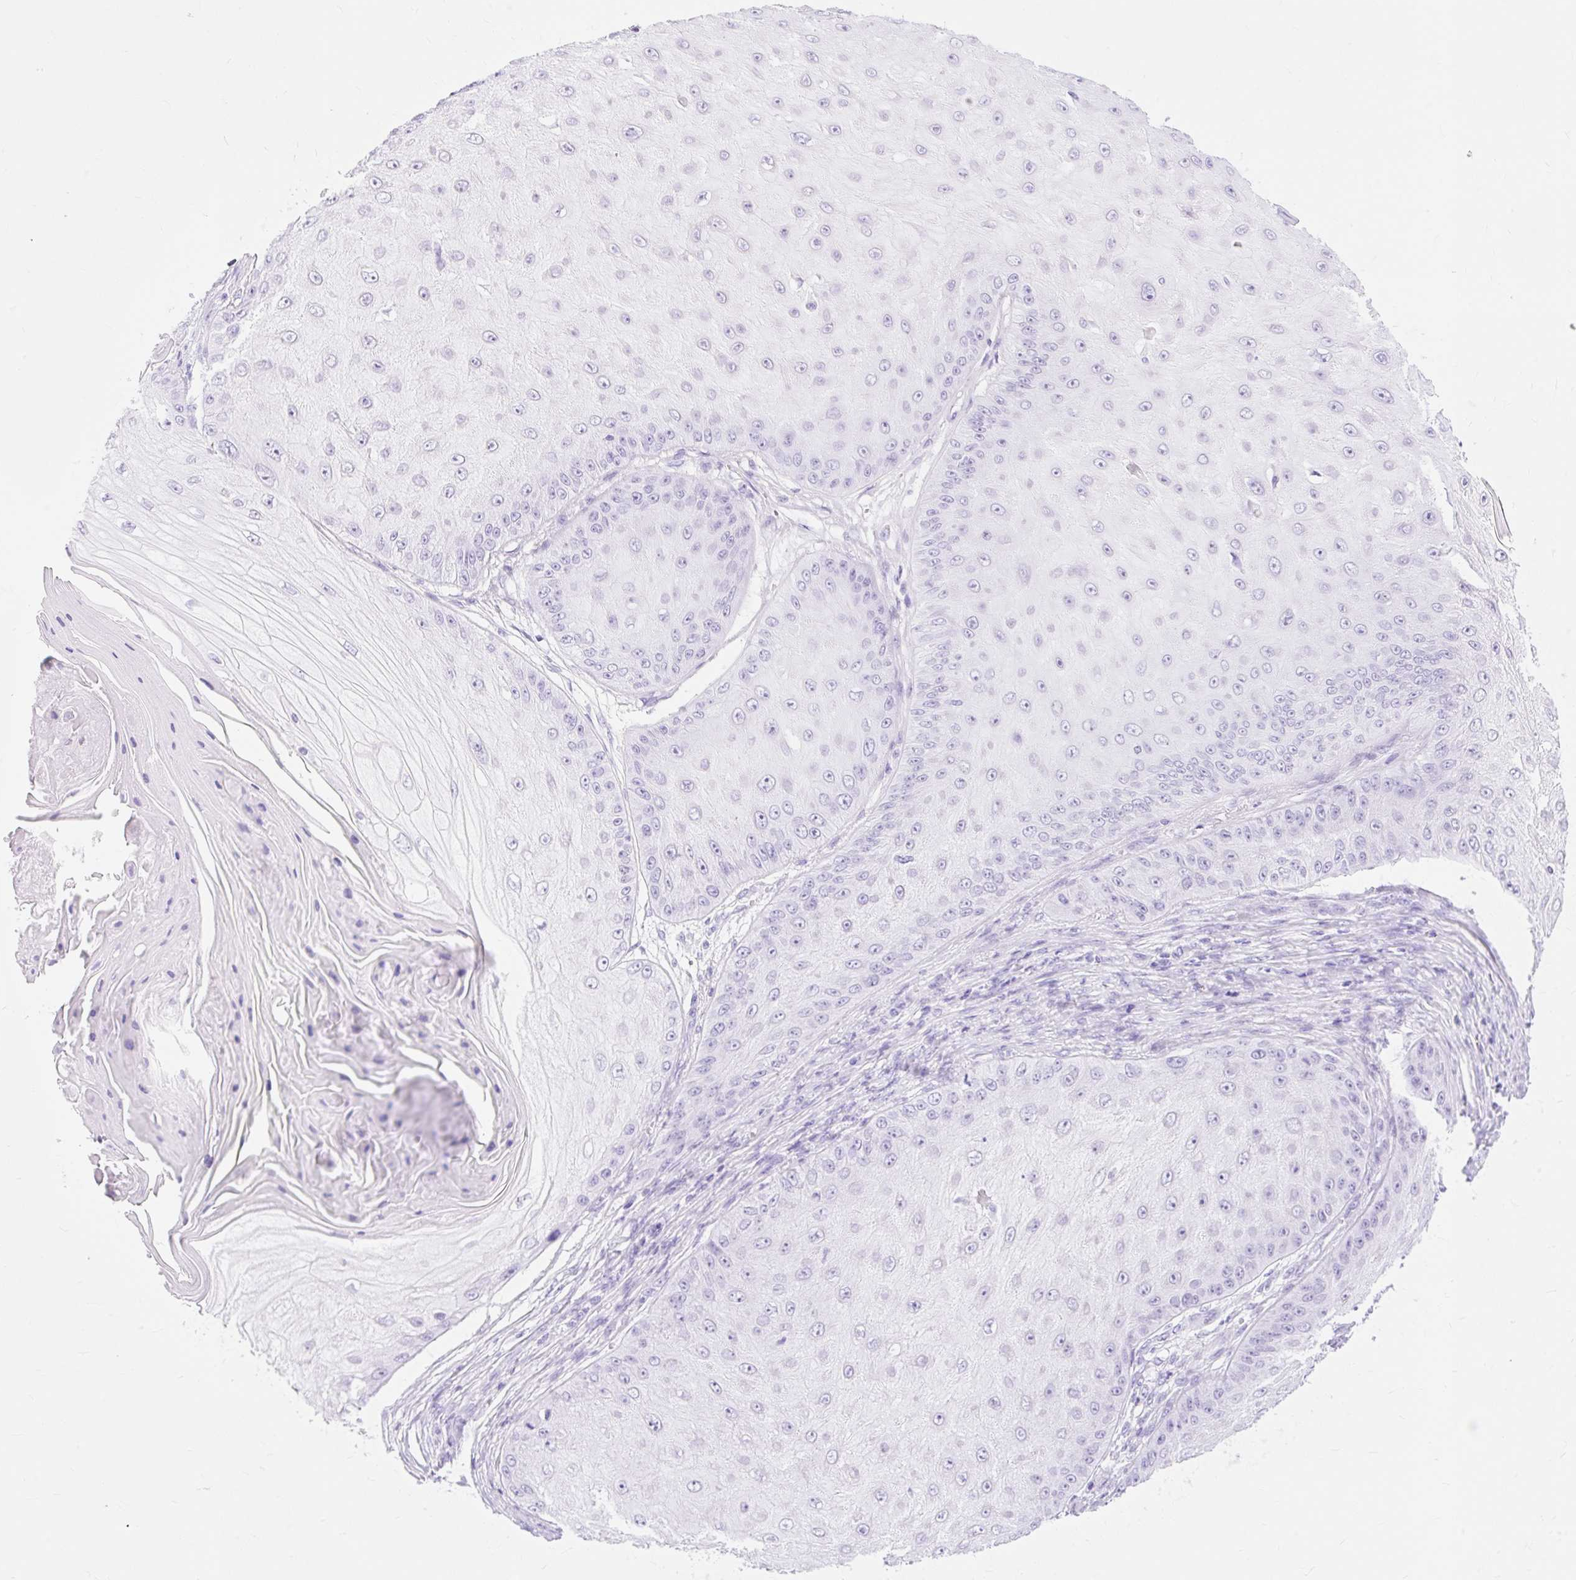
{"staining": {"intensity": "negative", "quantity": "none", "location": "none"}, "tissue": "skin cancer", "cell_type": "Tumor cells", "image_type": "cancer", "snomed": [{"axis": "morphology", "description": "Squamous cell carcinoma, NOS"}, {"axis": "topography", "description": "Skin"}], "caption": "Immunohistochemistry (IHC) of human skin squamous cell carcinoma exhibits no staining in tumor cells.", "gene": "MBP", "patient": {"sex": "male", "age": 70}}